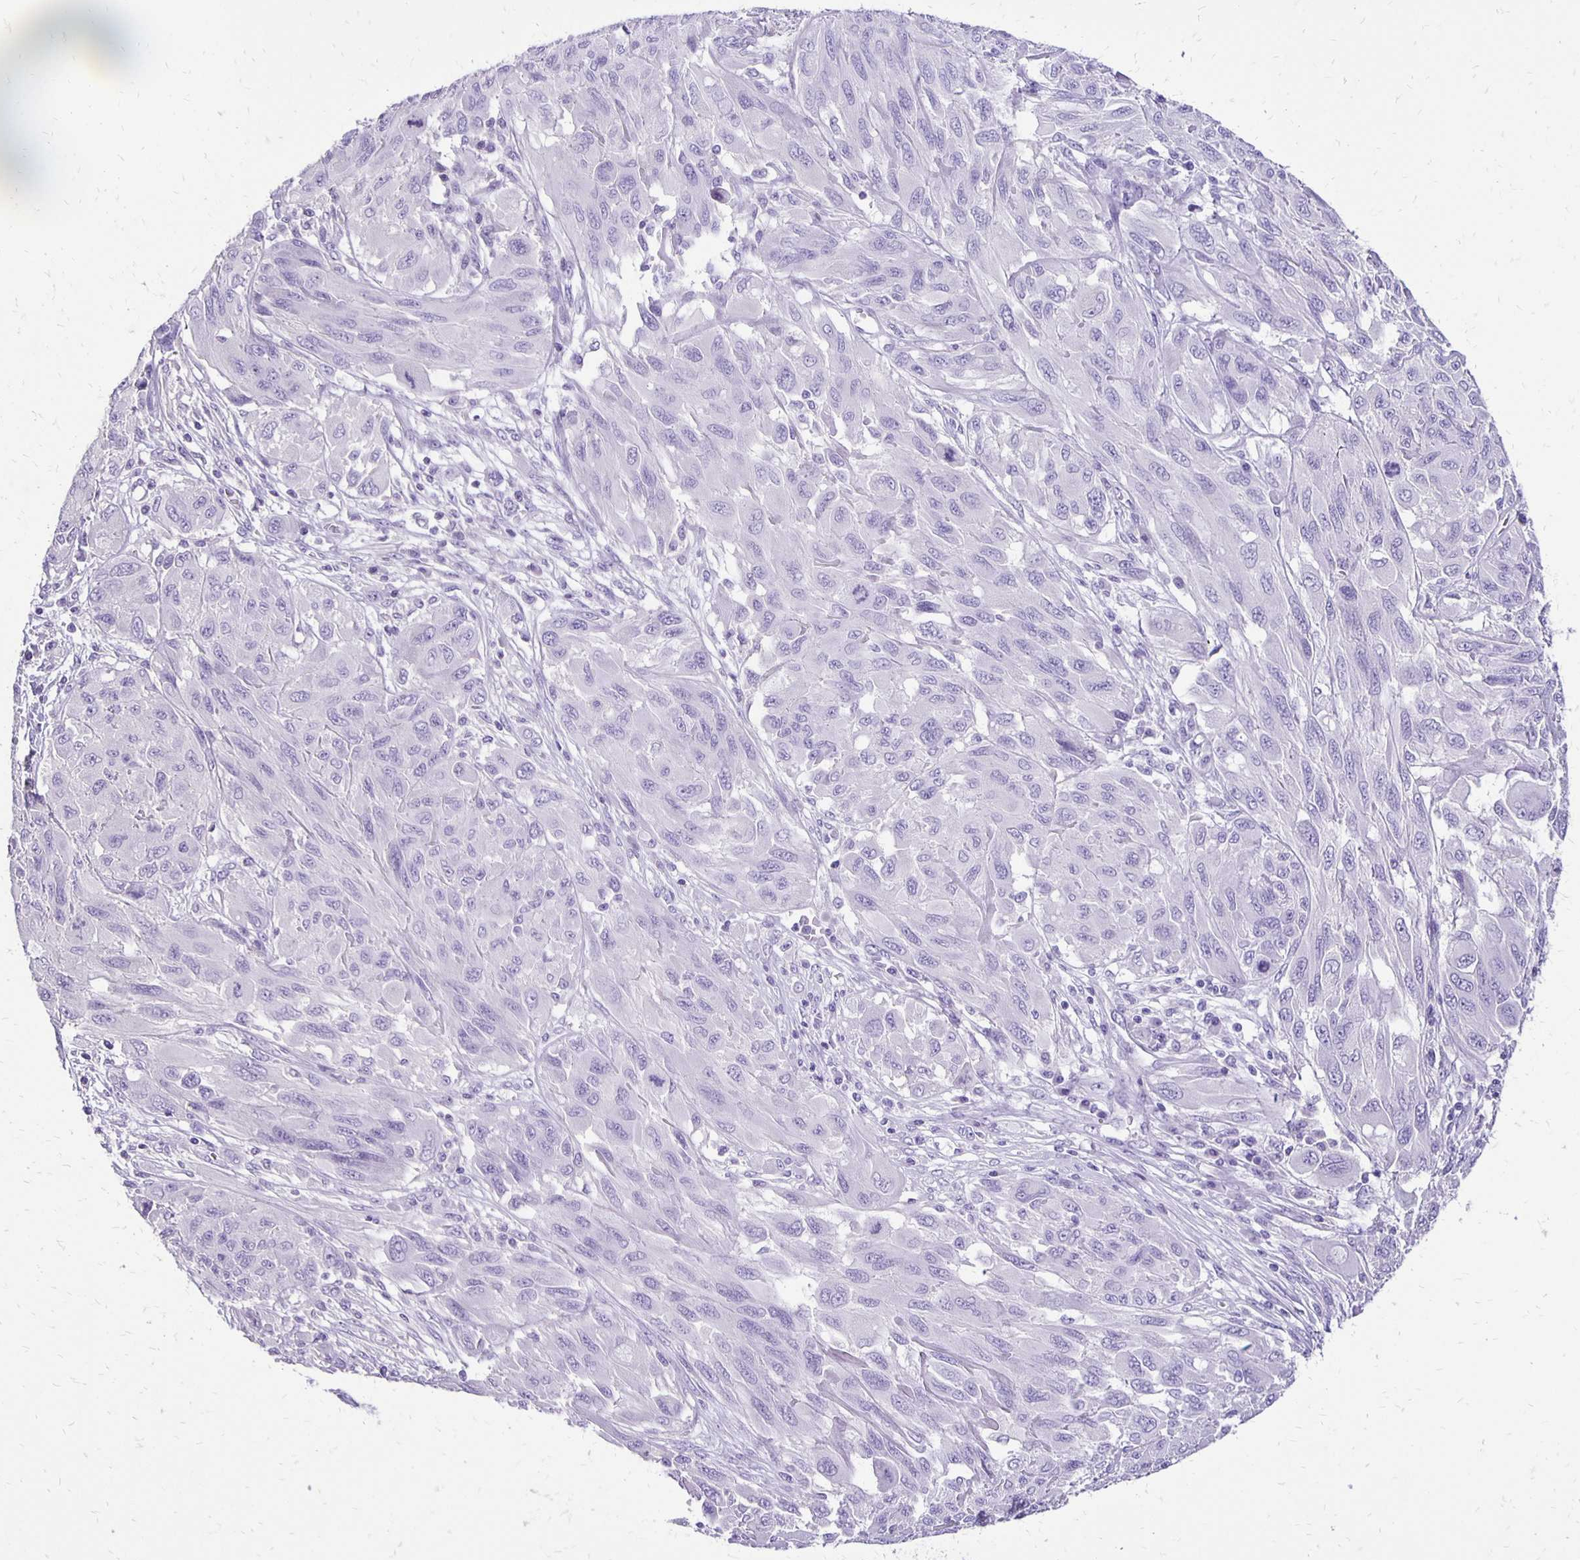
{"staining": {"intensity": "negative", "quantity": "none", "location": "none"}, "tissue": "melanoma", "cell_type": "Tumor cells", "image_type": "cancer", "snomed": [{"axis": "morphology", "description": "Malignant melanoma, NOS"}, {"axis": "topography", "description": "Skin"}], "caption": "This is a micrograph of immunohistochemistry staining of malignant melanoma, which shows no positivity in tumor cells.", "gene": "ANKRD45", "patient": {"sex": "female", "age": 91}}